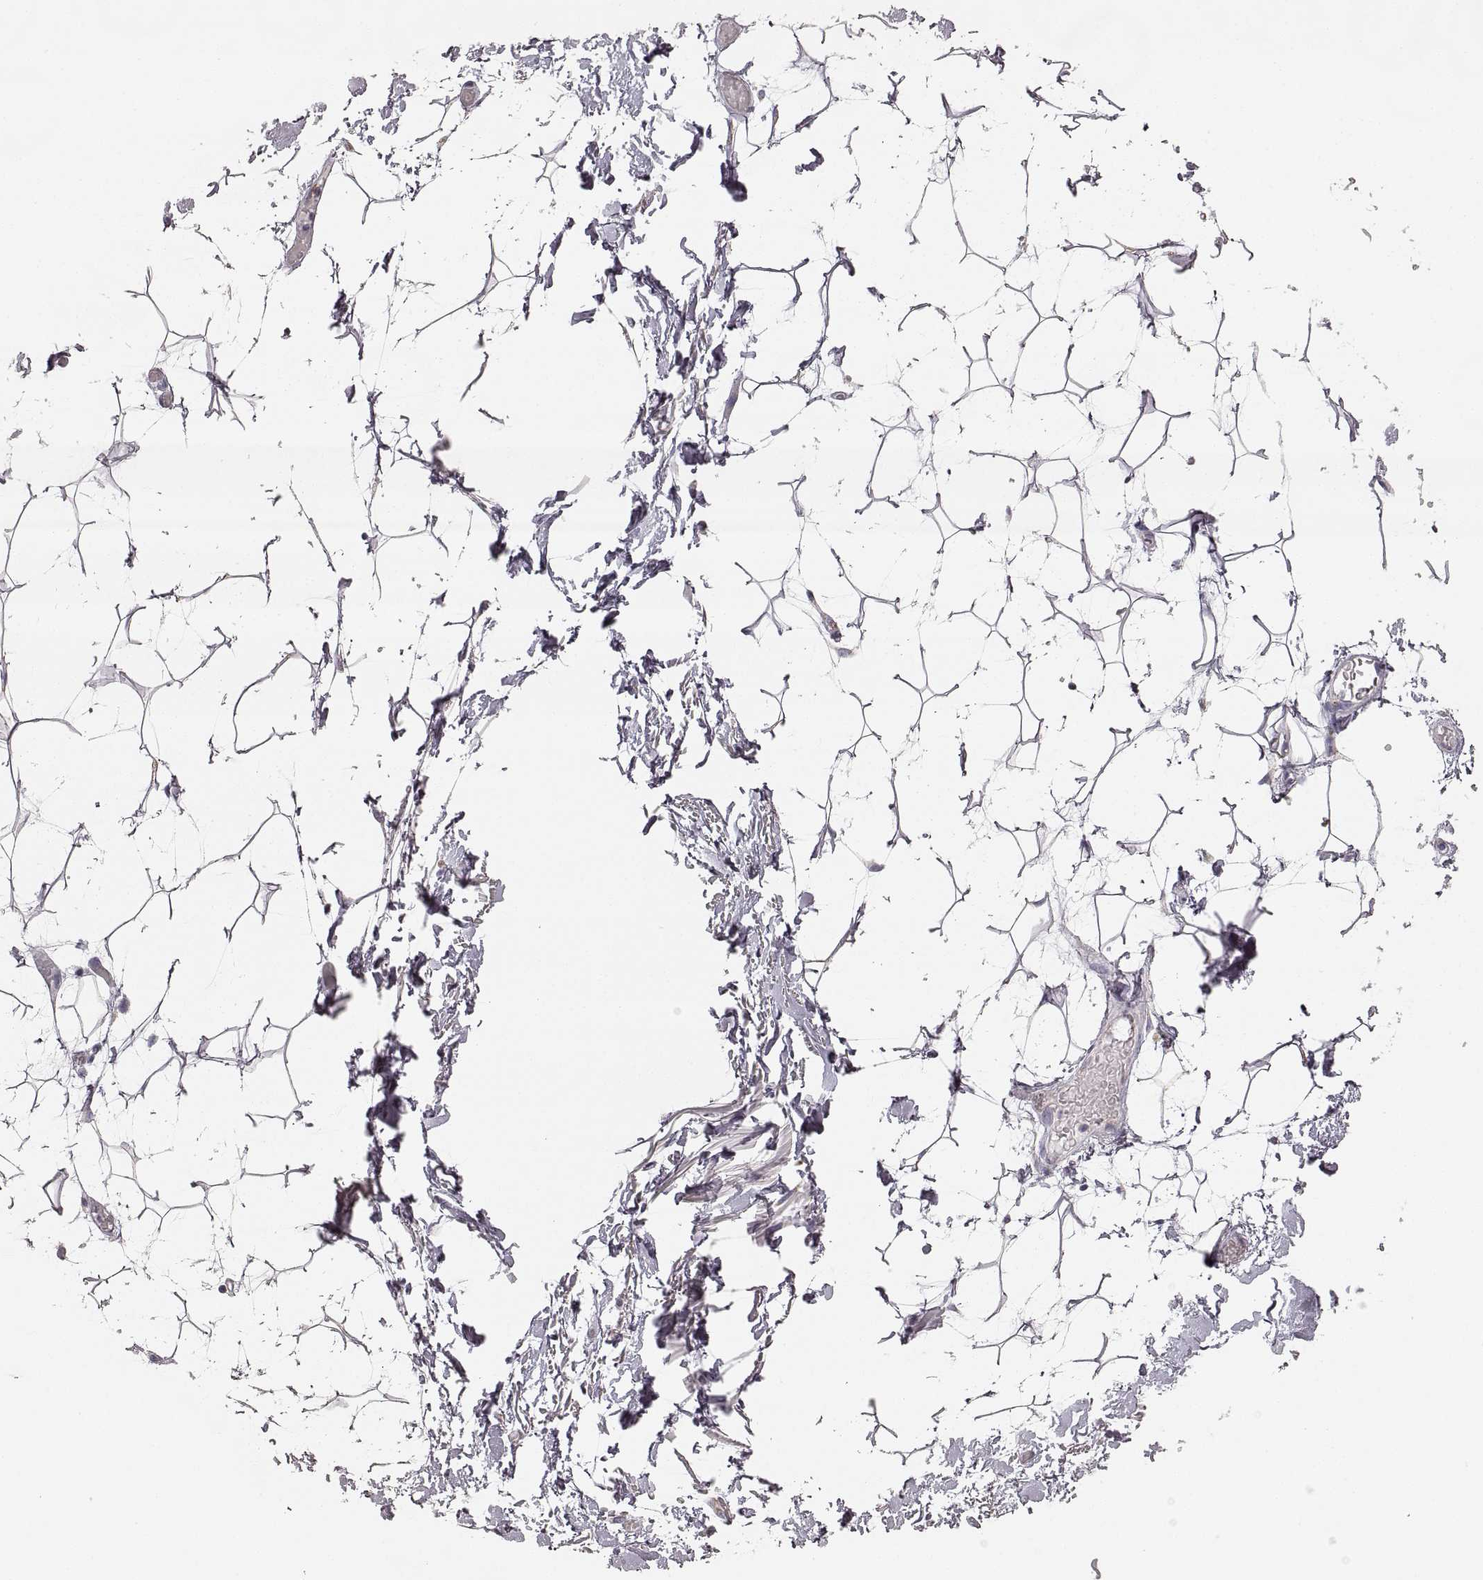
{"staining": {"intensity": "negative", "quantity": "none", "location": "none"}, "tissue": "adipose tissue", "cell_type": "Adipocytes", "image_type": "normal", "snomed": [{"axis": "morphology", "description": "Normal tissue, NOS"}, {"axis": "topography", "description": "Anal"}, {"axis": "topography", "description": "Peripheral nerve tissue"}], "caption": "High magnification brightfield microscopy of benign adipose tissue stained with DAB (3,3'-diaminobenzidine) (brown) and counterstained with hematoxylin (blue): adipocytes show no significant positivity.", "gene": "RDH13", "patient": {"sex": "male", "age": 78}}